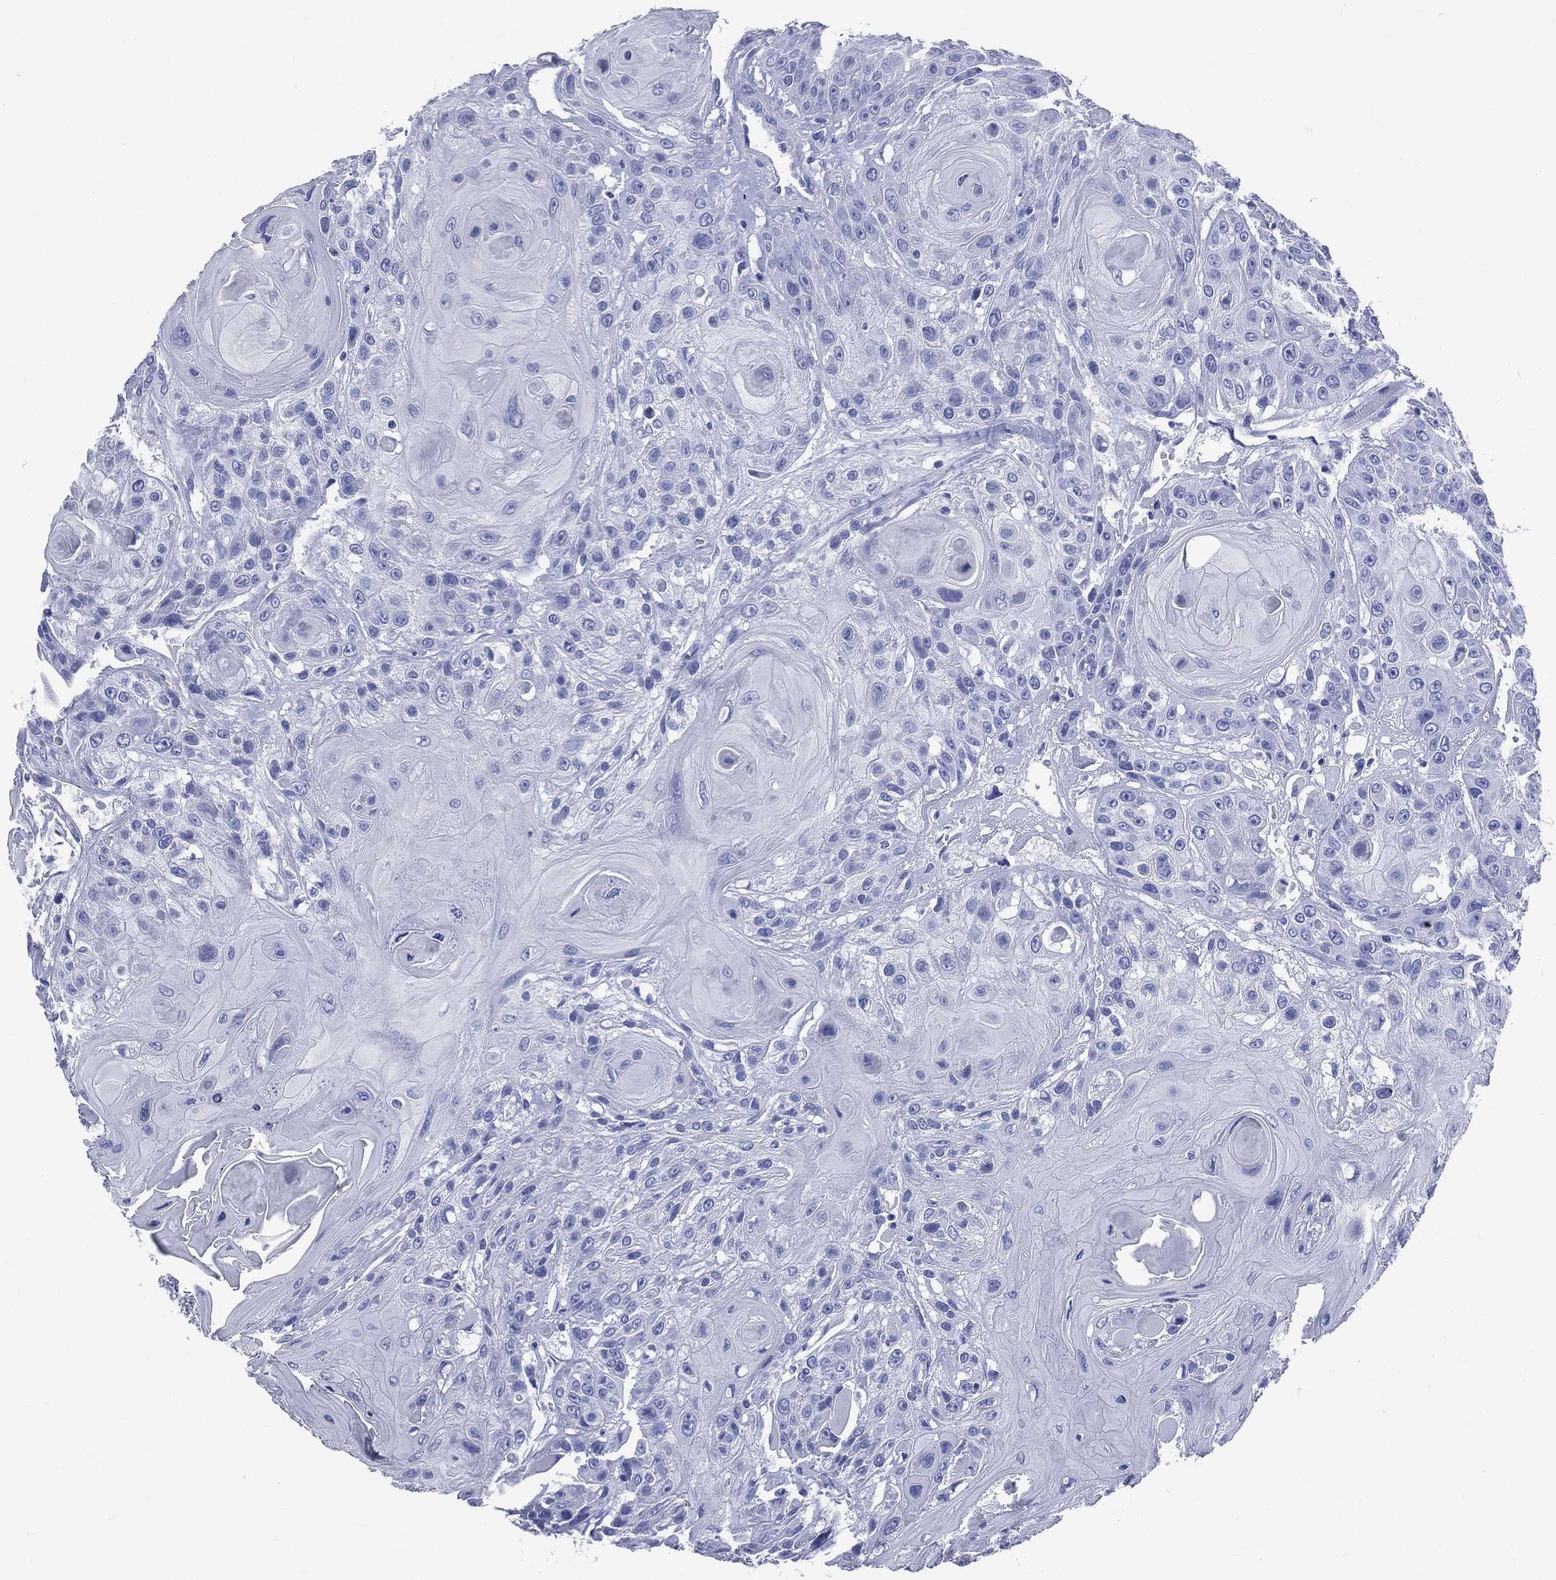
{"staining": {"intensity": "negative", "quantity": "none", "location": "none"}, "tissue": "head and neck cancer", "cell_type": "Tumor cells", "image_type": "cancer", "snomed": [{"axis": "morphology", "description": "Squamous cell carcinoma, NOS"}, {"axis": "topography", "description": "Head-Neck"}], "caption": "The photomicrograph demonstrates no significant expression in tumor cells of head and neck cancer.", "gene": "SYP", "patient": {"sex": "female", "age": 59}}